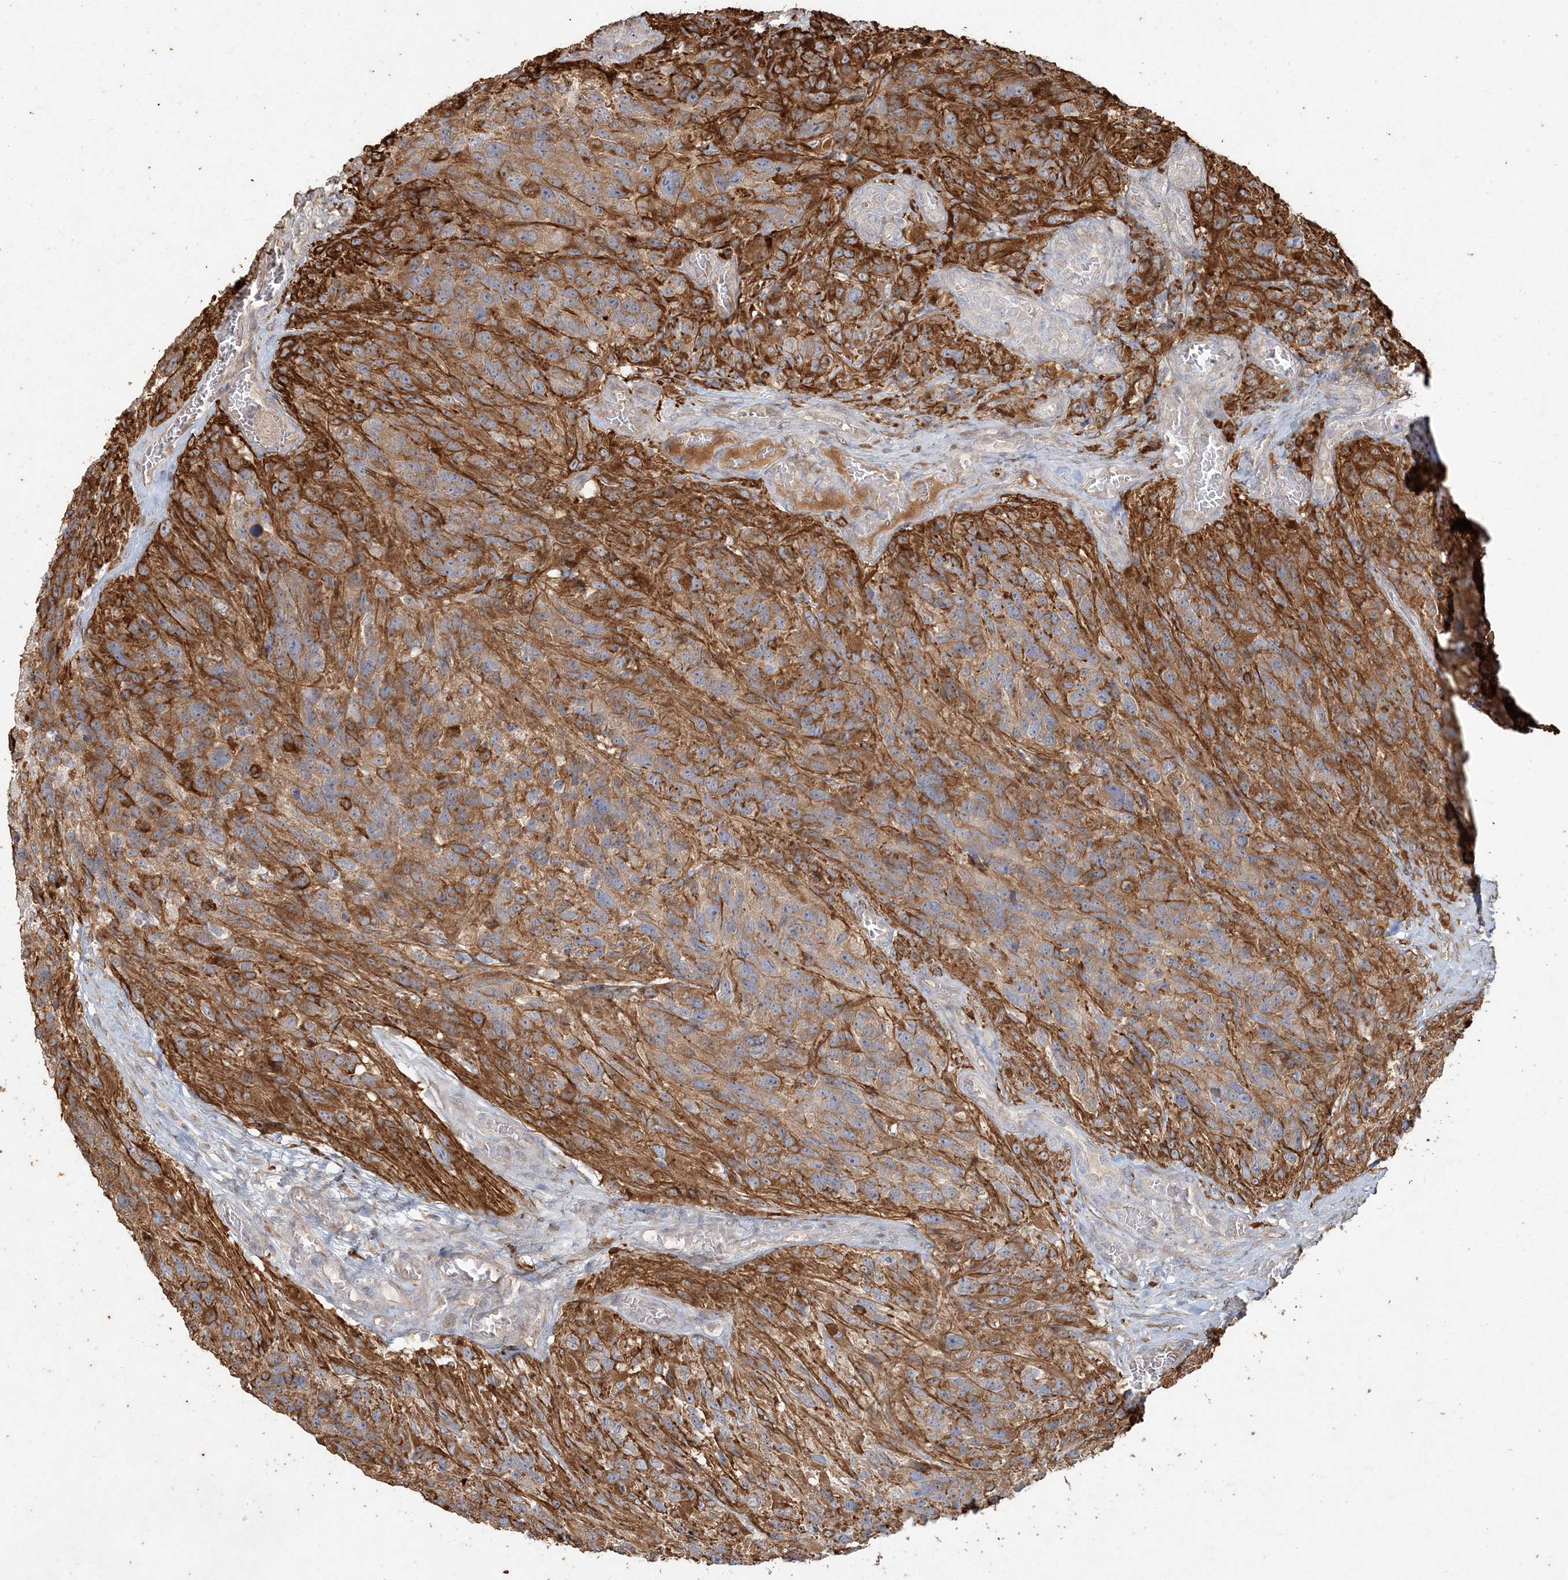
{"staining": {"intensity": "weak", "quantity": "25%-75%", "location": "cytoplasmic/membranous"}, "tissue": "glioma", "cell_type": "Tumor cells", "image_type": "cancer", "snomed": [{"axis": "morphology", "description": "Glioma, malignant, High grade"}, {"axis": "topography", "description": "Brain"}], "caption": "Immunohistochemical staining of human malignant glioma (high-grade) reveals weak cytoplasmic/membranous protein staining in approximately 25%-75% of tumor cells.", "gene": "RNF145", "patient": {"sex": "male", "age": 69}}